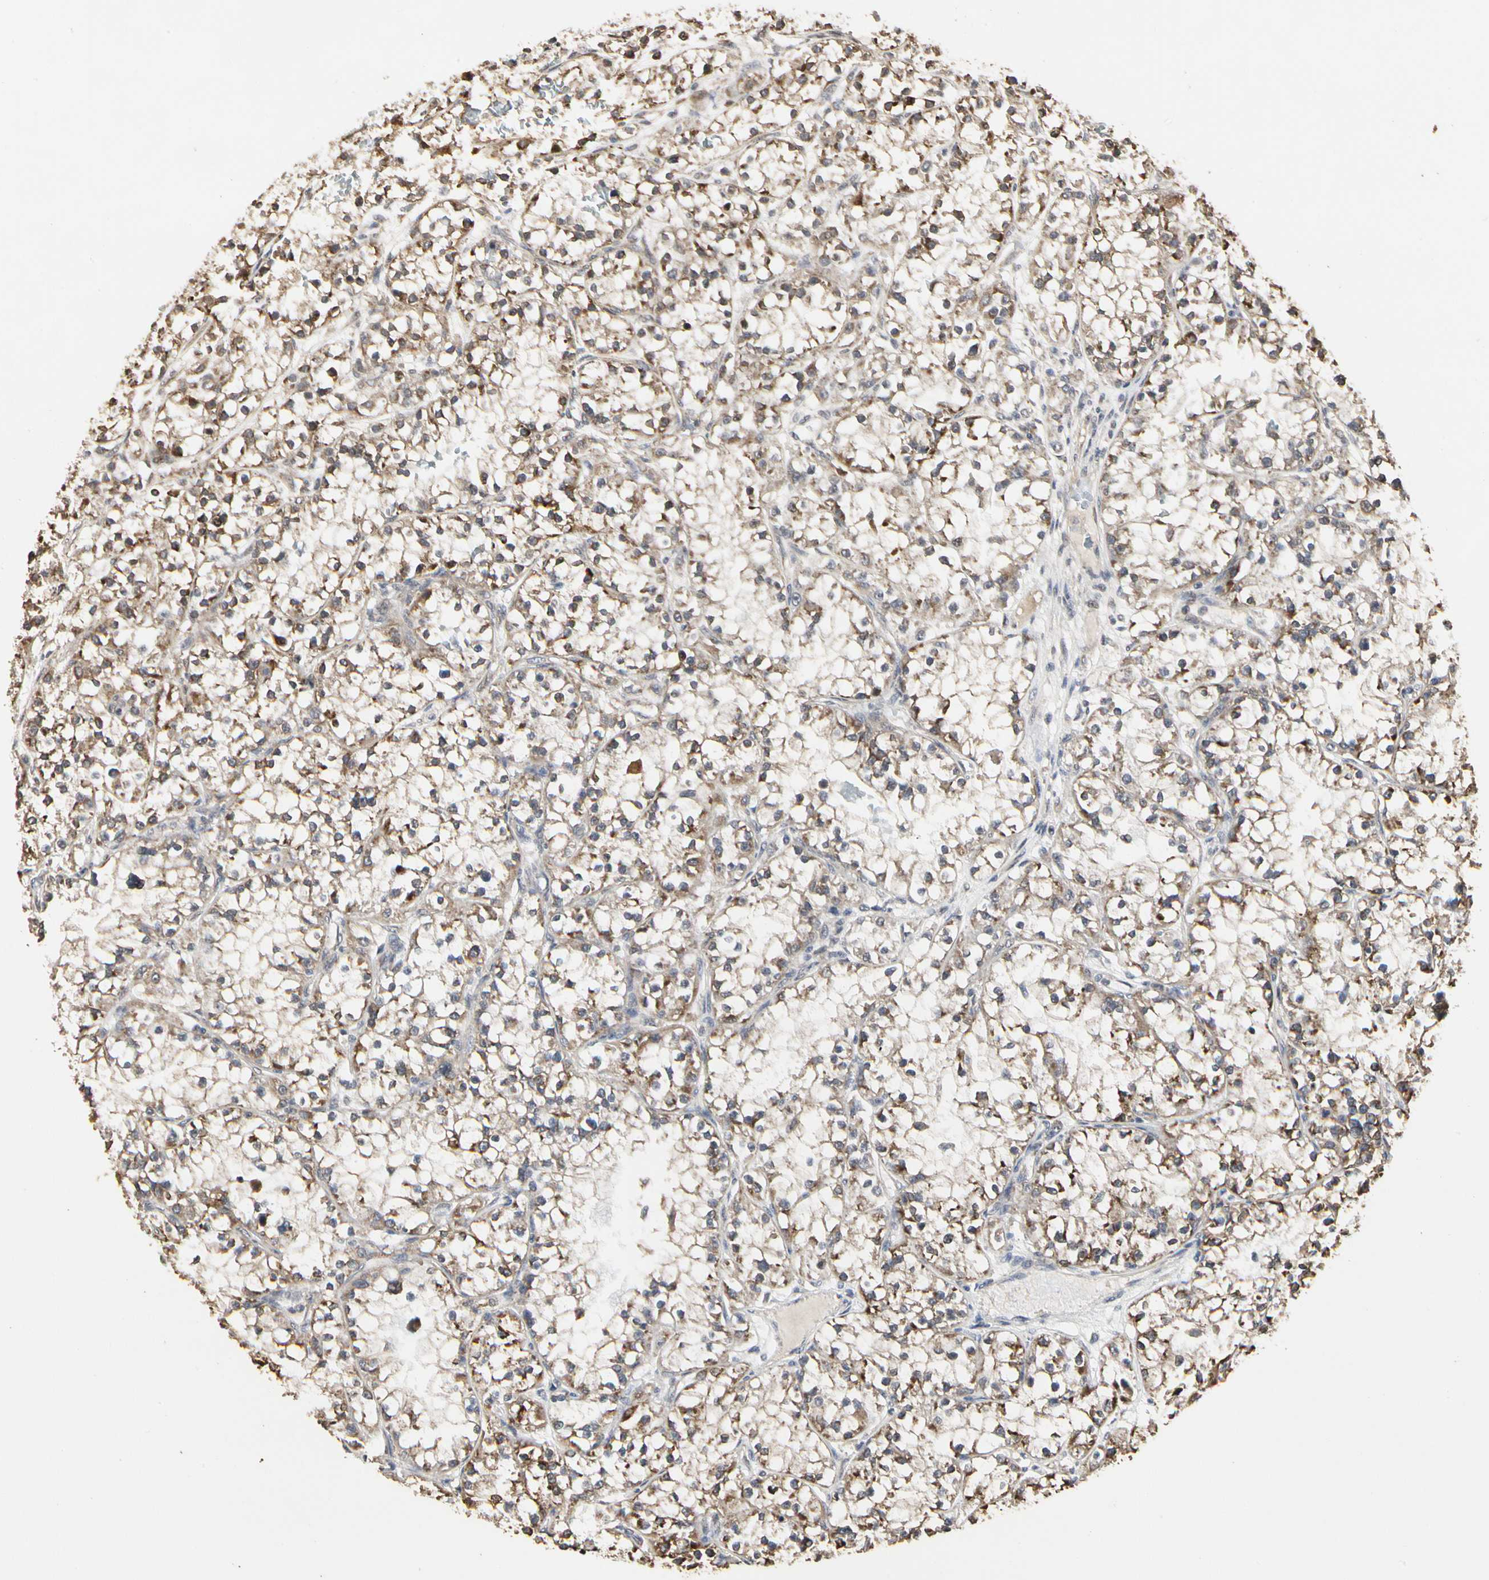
{"staining": {"intensity": "moderate", "quantity": ">75%", "location": "cytoplasmic/membranous"}, "tissue": "renal cancer", "cell_type": "Tumor cells", "image_type": "cancer", "snomed": [{"axis": "morphology", "description": "Adenocarcinoma, NOS"}, {"axis": "topography", "description": "Kidney"}], "caption": "Renal cancer (adenocarcinoma) tissue shows moderate cytoplasmic/membranous positivity in about >75% of tumor cells", "gene": "TAOK1", "patient": {"sex": "female", "age": 52}}